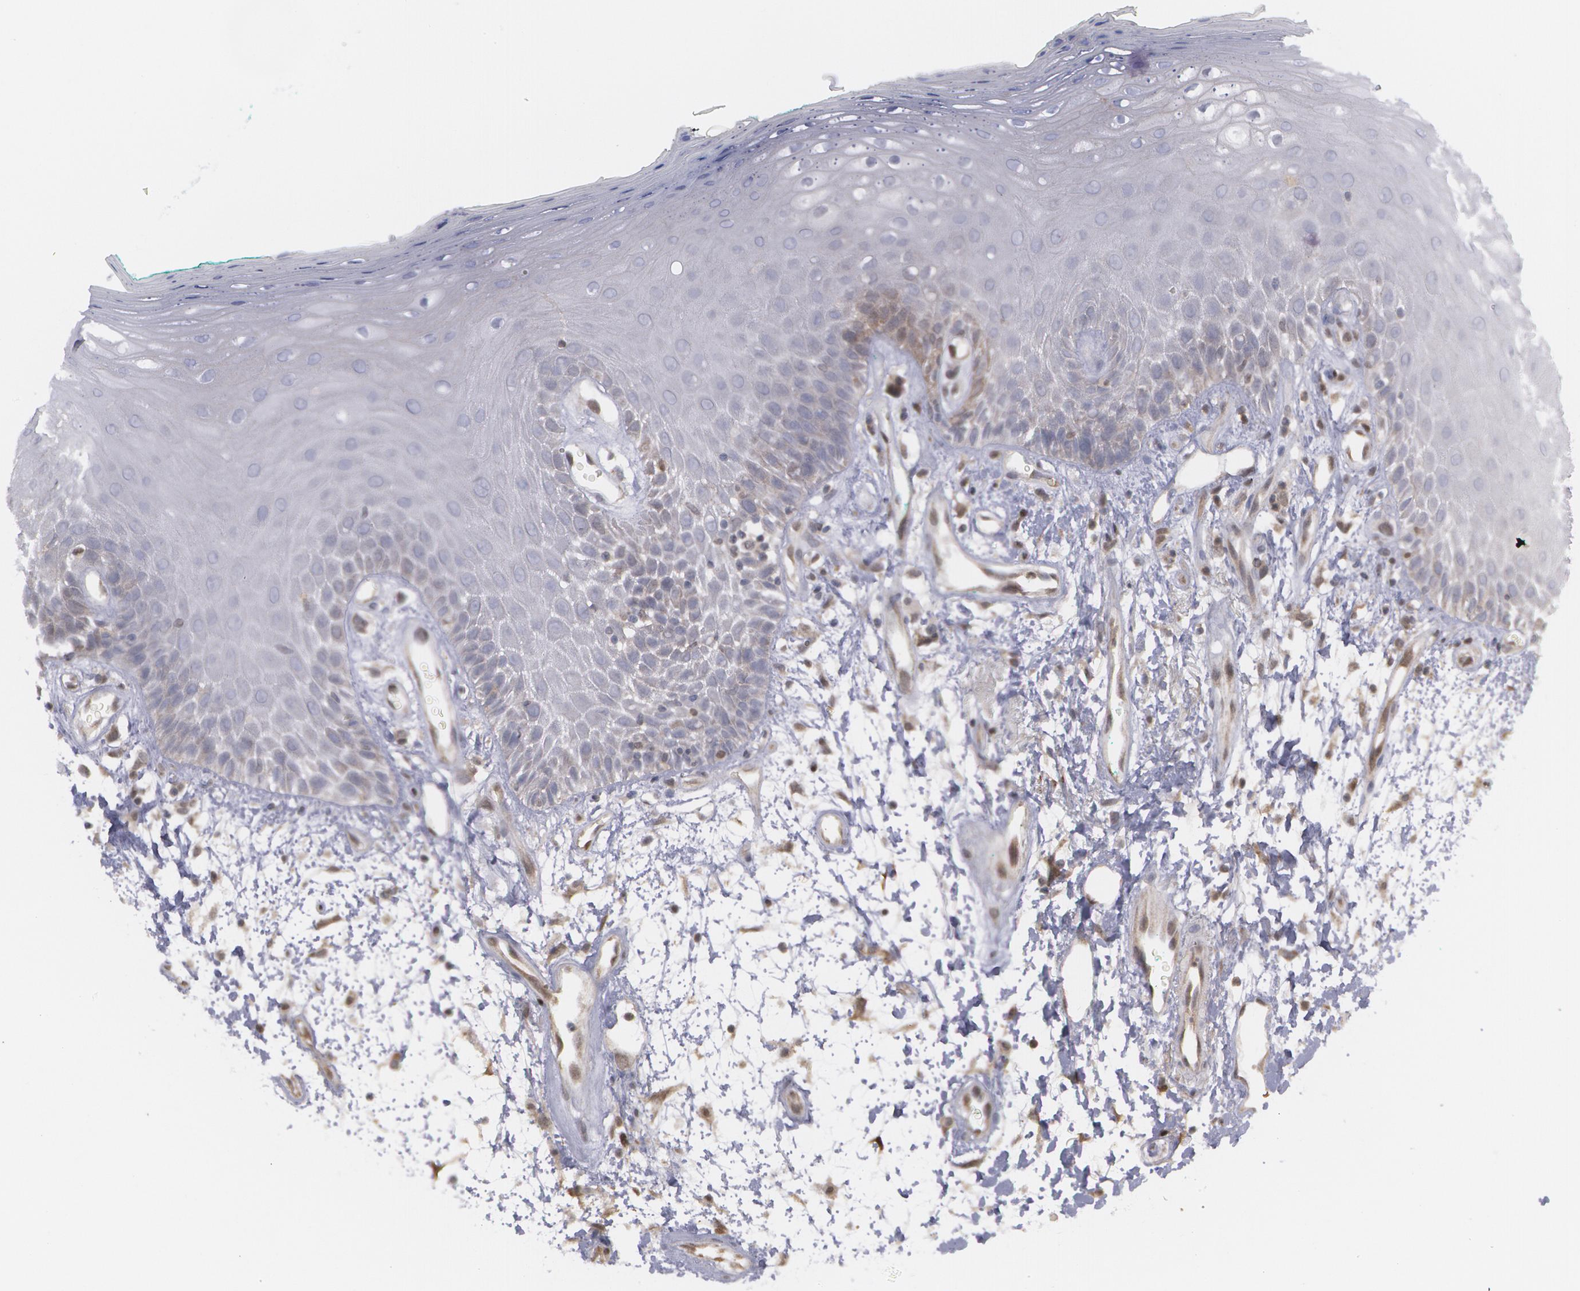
{"staining": {"intensity": "weak", "quantity": "<25%", "location": "cytoplasmic/membranous"}, "tissue": "oral mucosa", "cell_type": "Squamous epithelial cells", "image_type": "normal", "snomed": [{"axis": "morphology", "description": "Normal tissue, NOS"}, {"axis": "morphology", "description": "Squamous cell carcinoma, NOS"}, {"axis": "topography", "description": "Skeletal muscle"}, {"axis": "topography", "description": "Oral tissue"}, {"axis": "topography", "description": "Head-Neck"}], "caption": "Benign oral mucosa was stained to show a protein in brown. There is no significant staining in squamous epithelial cells. The staining is performed using DAB (3,3'-diaminobenzidine) brown chromogen with nuclei counter-stained in using hematoxylin.", "gene": "TXNRD1", "patient": {"sex": "female", "age": 84}}